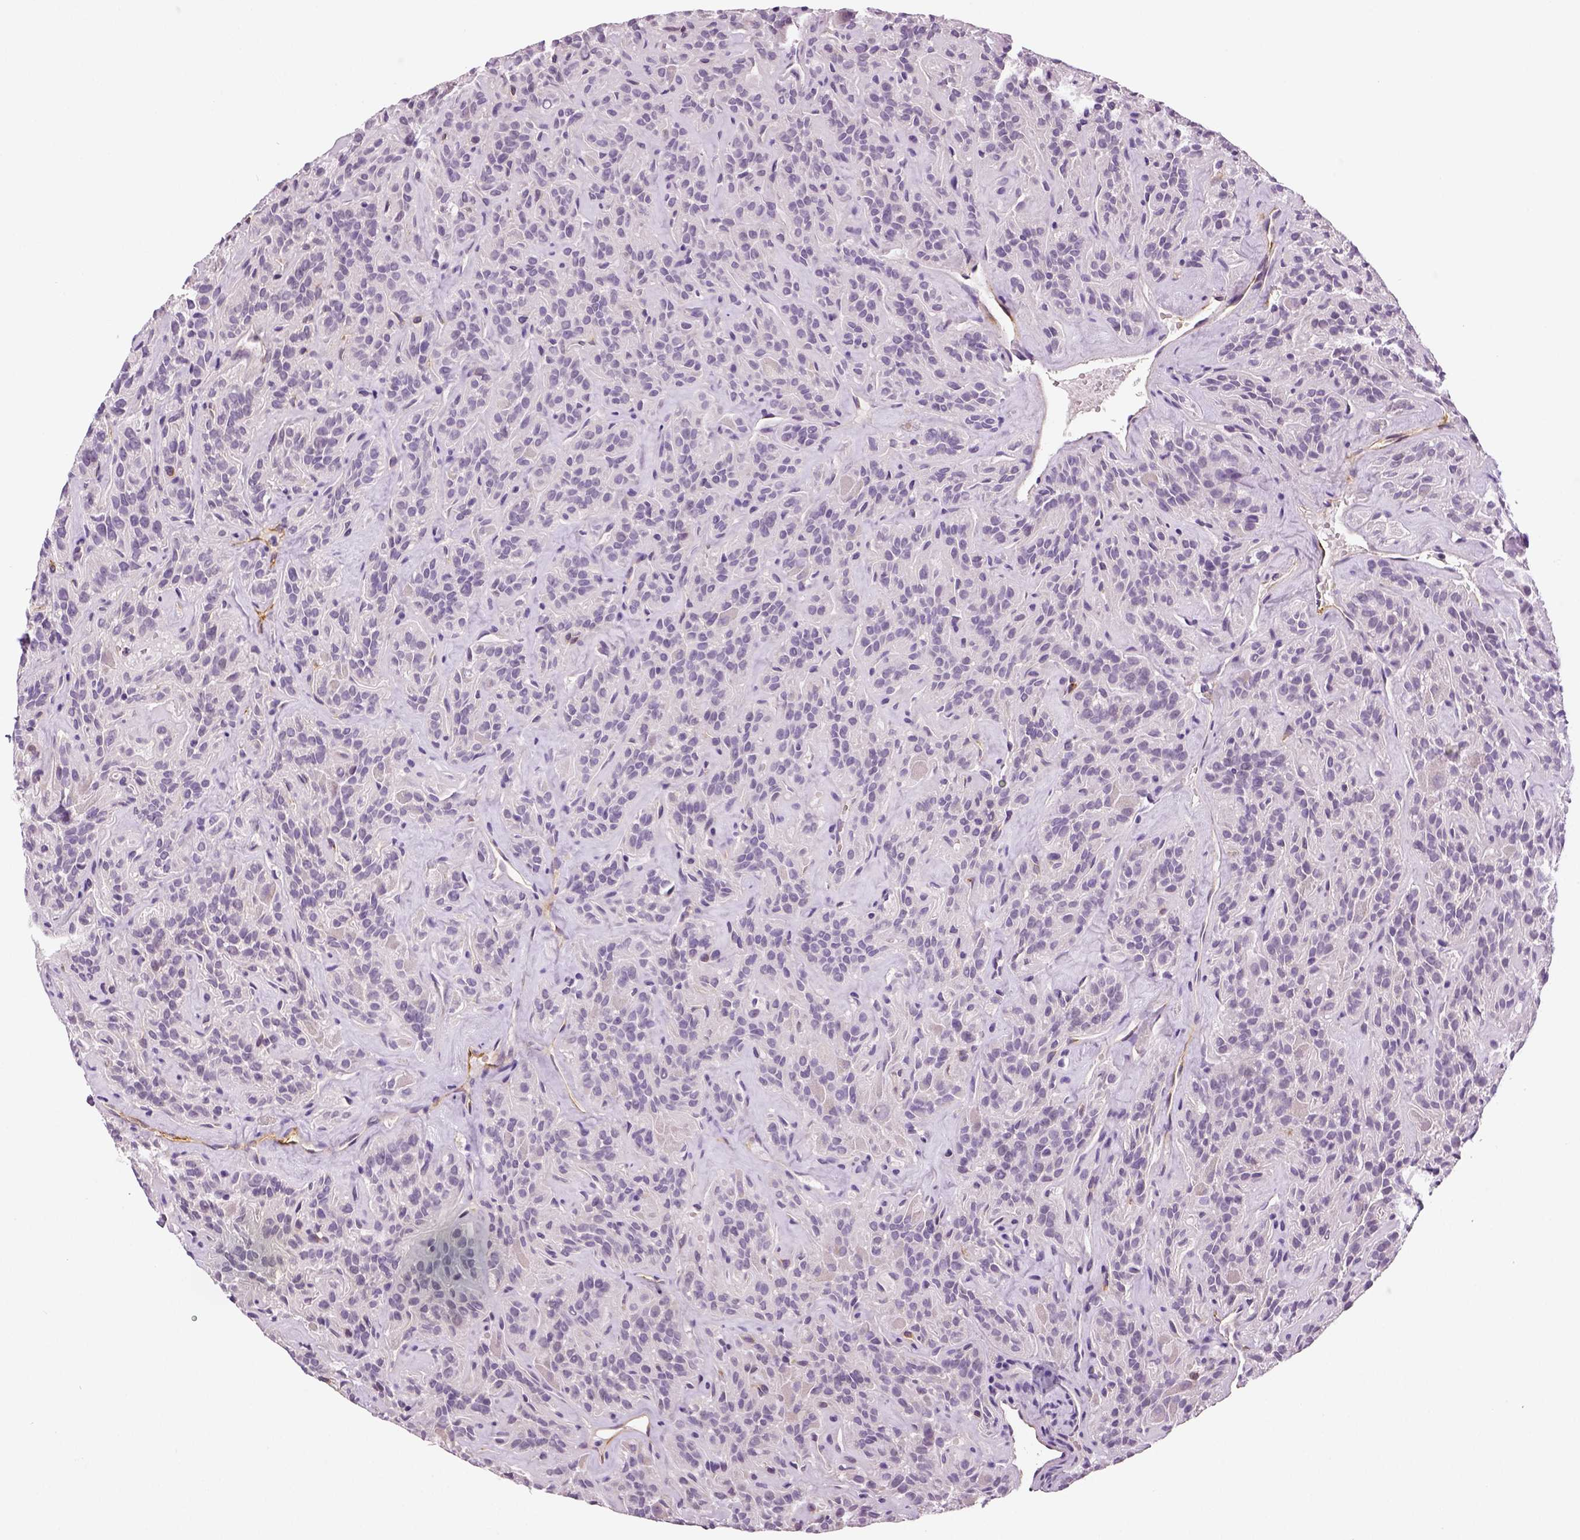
{"staining": {"intensity": "negative", "quantity": "none", "location": "none"}, "tissue": "thyroid cancer", "cell_type": "Tumor cells", "image_type": "cancer", "snomed": [{"axis": "morphology", "description": "Papillary adenocarcinoma, NOS"}, {"axis": "topography", "description": "Thyroid gland"}], "caption": "Tumor cells are negative for brown protein staining in papillary adenocarcinoma (thyroid). (Brightfield microscopy of DAB (3,3'-diaminobenzidine) IHC at high magnification).", "gene": "TSPAN7", "patient": {"sex": "female", "age": 45}}